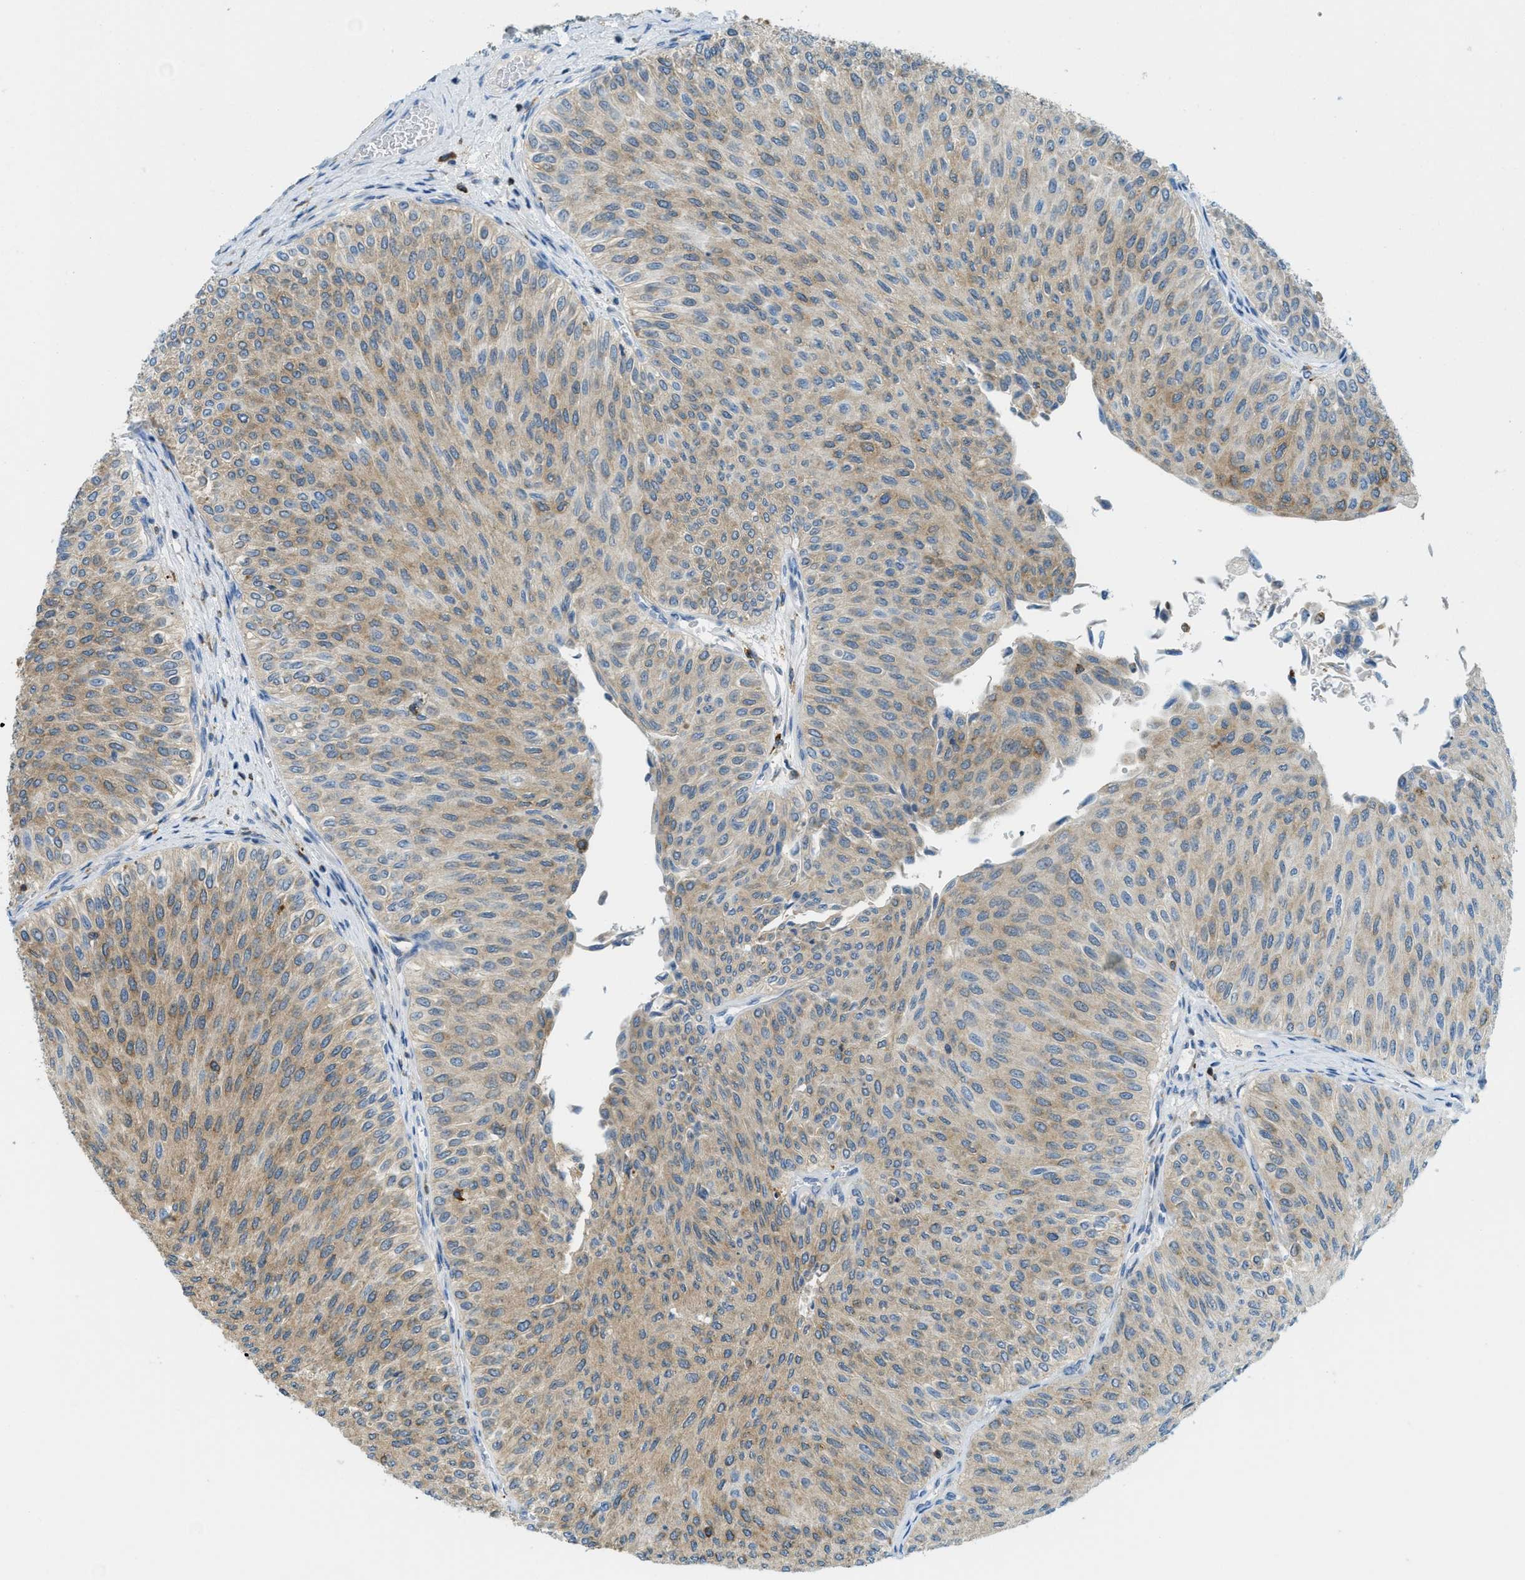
{"staining": {"intensity": "weak", "quantity": "25%-75%", "location": "cytoplasmic/membranous"}, "tissue": "urothelial cancer", "cell_type": "Tumor cells", "image_type": "cancer", "snomed": [{"axis": "morphology", "description": "Urothelial carcinoma, Low grade"}, {"axis": "topography", "description": "Urinary bladder"}], "caption": "High-magnification brightfield microscopy of low-grade urothelial carcinoma stained with DAB (3,3'-diaminobenzidine) (brown) and counterstained with hematoxylin (blue). tumor cells exhibit weak cytoplasmic/membranous expression is seen in about25%-75% of cells. Nuclei are stained in blue.", "gene": "PLBD2", "patient": {"sex": "male", "age": 78}}